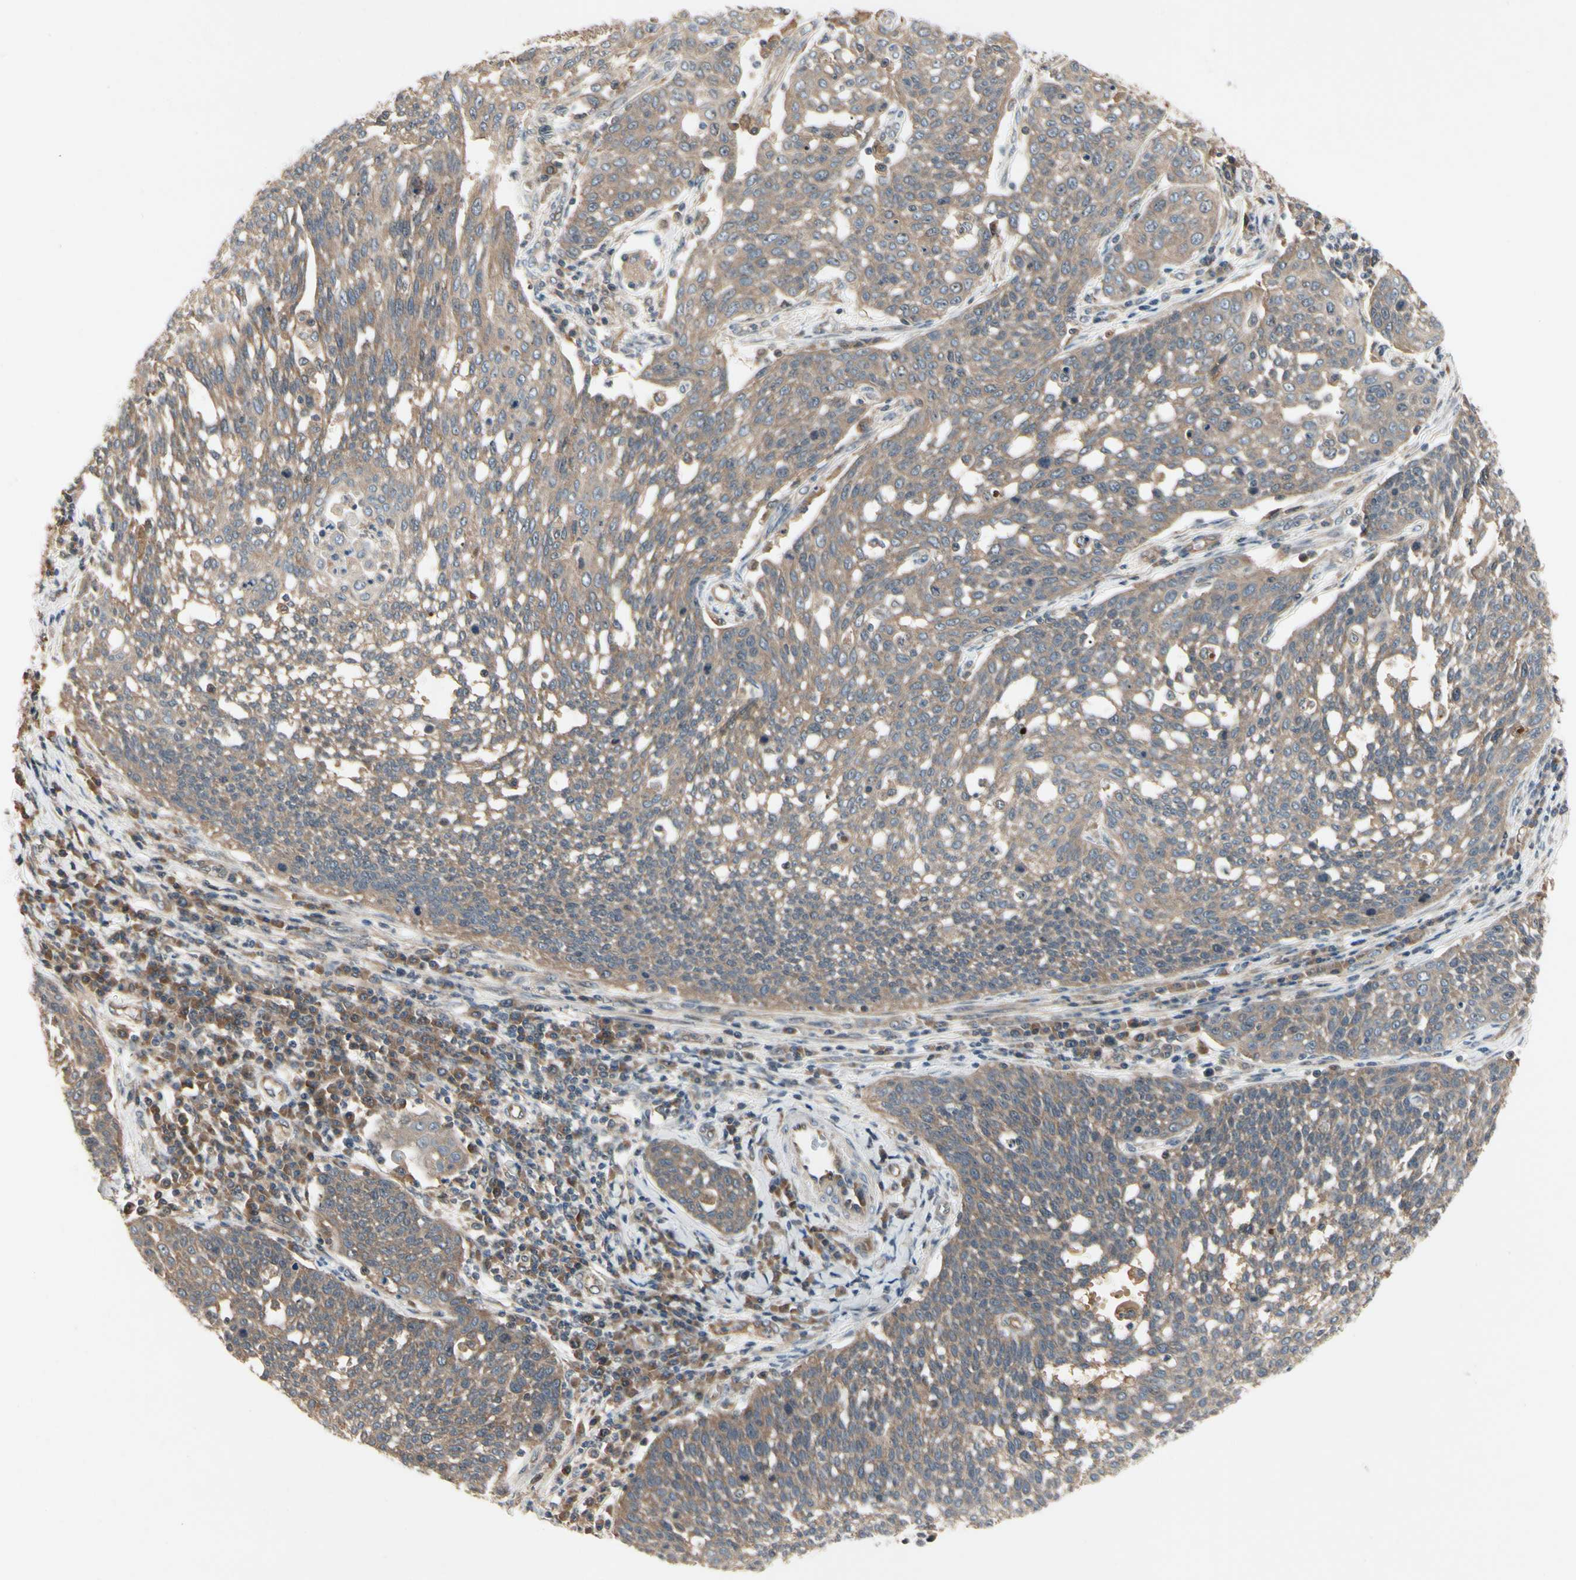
{"staining": {"intensity": "moderate", "quantity": ">75%", "location": "cytoplasmic/membranous"}, "tissue": "cervical cancer", "cell_type": "Tumor cells", "image_type": "cancer", "snomed": [{"axis": "morphology", "description": "Squamous cell carcinoma, NOS"}, {"axis": "topography", "description": "Cervix"}], "caption": "DAB (3,3'-diaminobenzidine) immunohistochemical staining of human cervical cancer displays moderate cytoplasmic/membranous protein expression in about >75% of tumor cells.", "gene": "RNF14", "patient": {"sex": "female", "age": 34}}